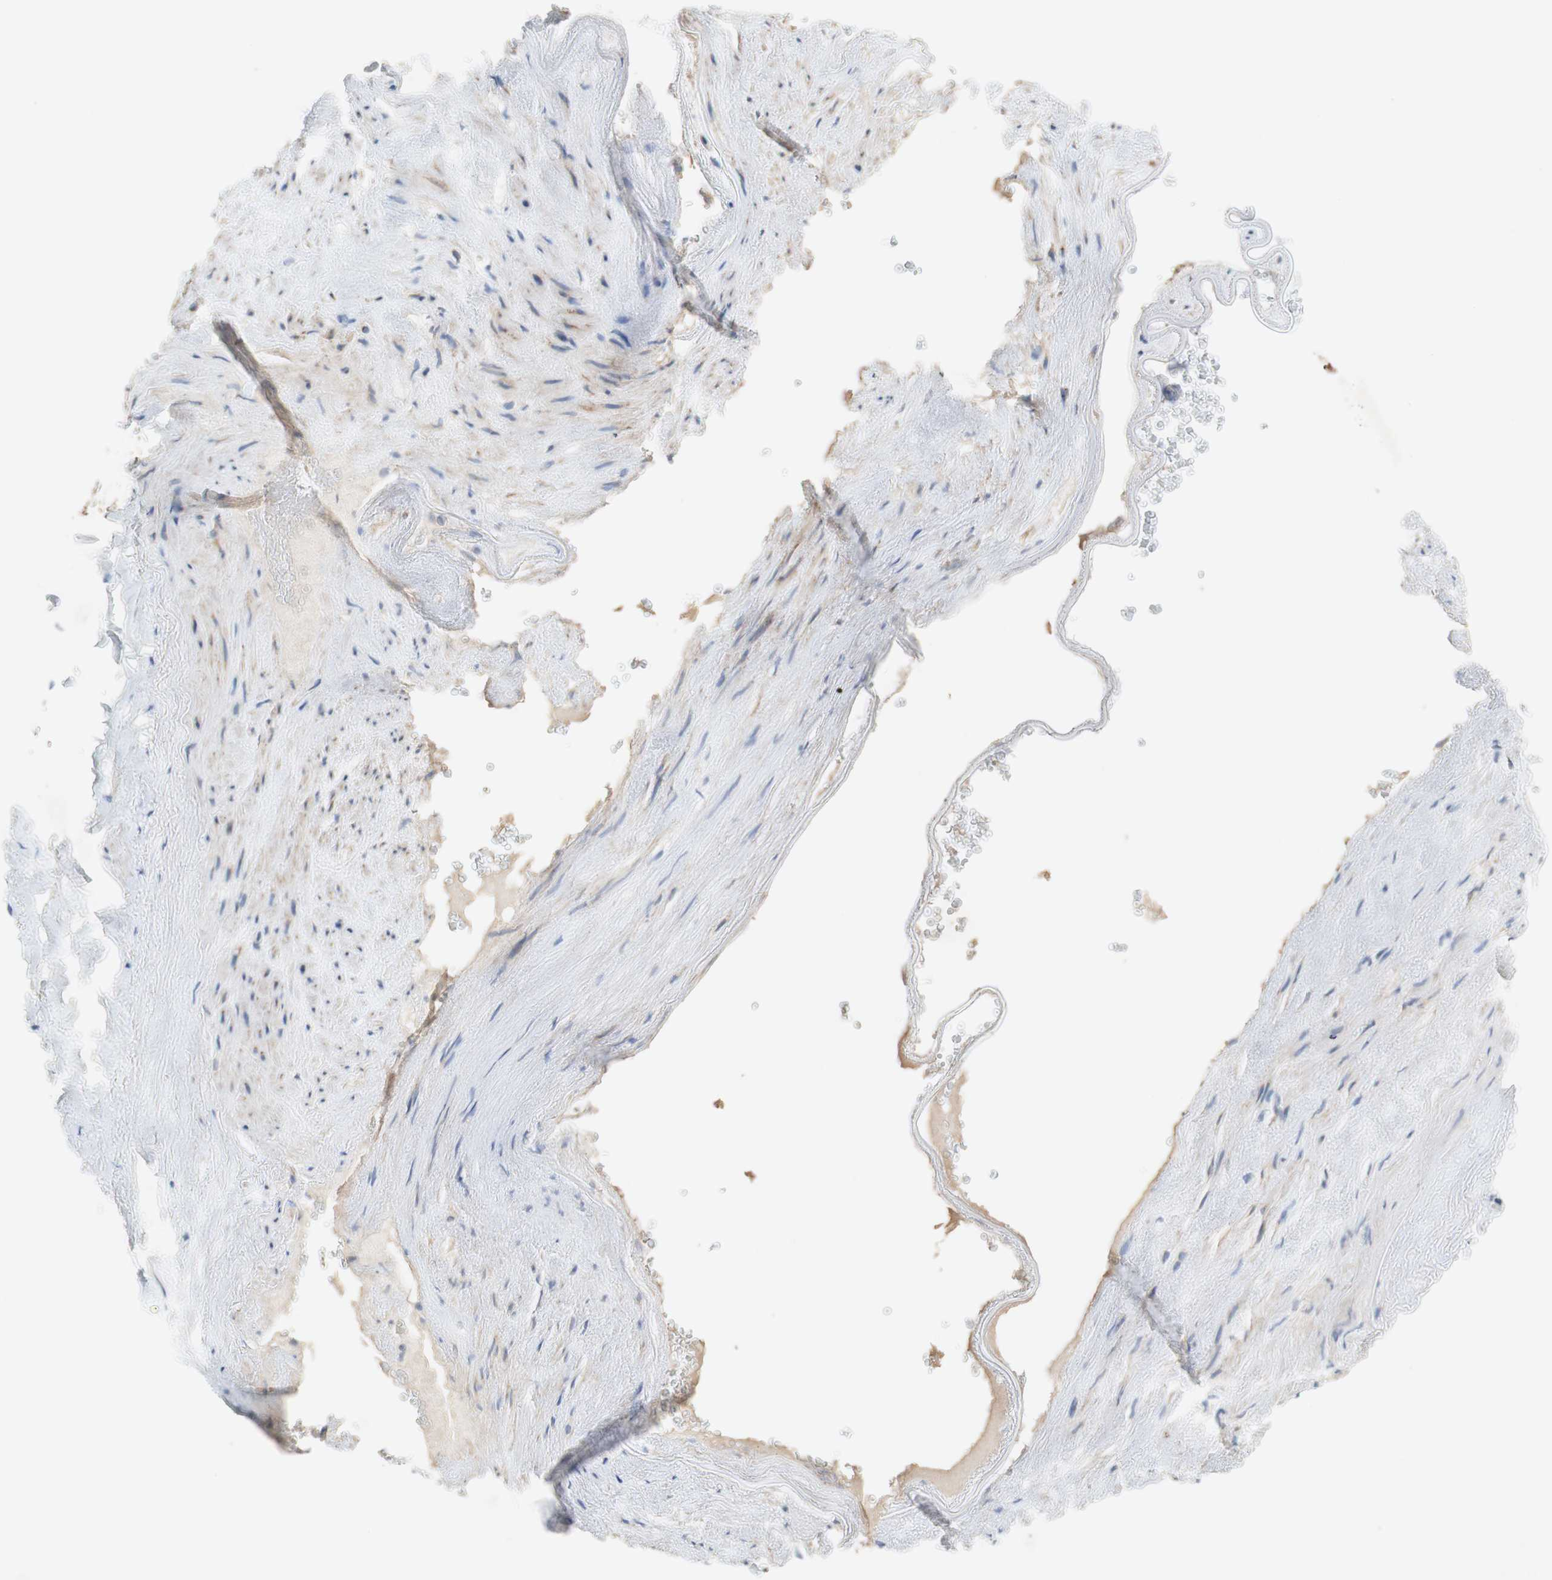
{"staining": {"intensity": "negative", "quantity": "none", "location": "none"}, "tissue": "adipose tissue", "cell_type": "Adipocytes", "image_type": "normal", "snomed": [{"axis": "morphology", "description": "Normal tissue, NOS"}, {"axis": "topography", "description": "Peripheral nerve tissue"}], "caption": "Immunohistochemistry micrograph of benign adipose tissue: adipose tissue stained with DAB shows no significant protein expression in adipocytes.", "gene": "PACSIN1", "patient": {"sex": "male", "age": 70}}